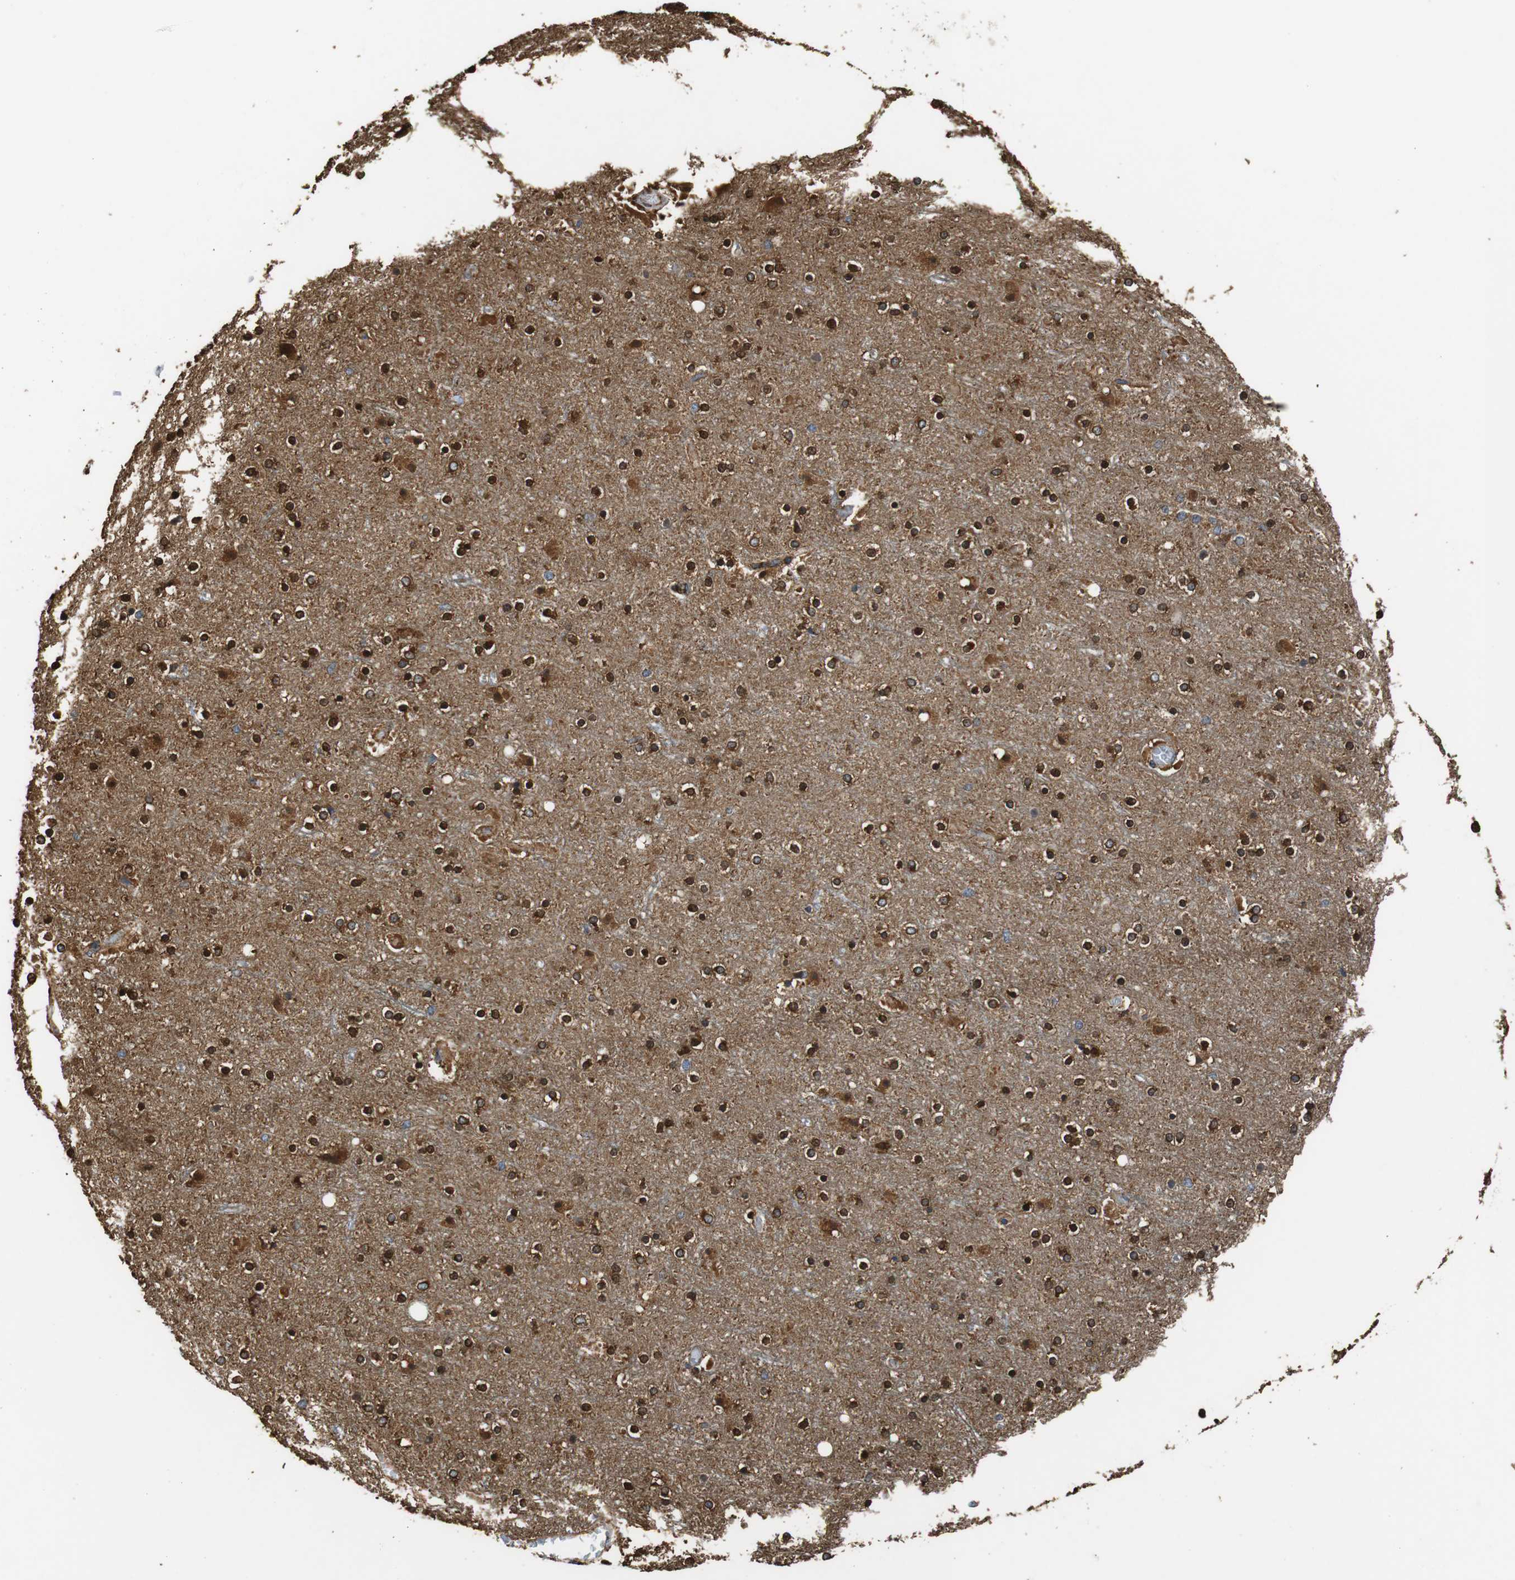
{"staining": {"intensity": "negative", "quantity": "none", "location": "none"}, "tissue": "cerebral cortex", "cell_type": "Endothelial cells", "image_type": "normal", "snomed": [{"axis": "morphology", "description": "Normal tissue, NOS"}, {"axis": "topography", "description": "Cerebral cortex"}], "caption": "This image is of benign cerebral cortex stained with immunohistochemistry (IHC) to label a protein in brown with the nuclei are counter-stained blue. There is no expression in endothelial cells. (DAB immunohistochemistry, high magnification).", "gene": "GSTK1", "patient": {"sex": "female", "age": 54}}